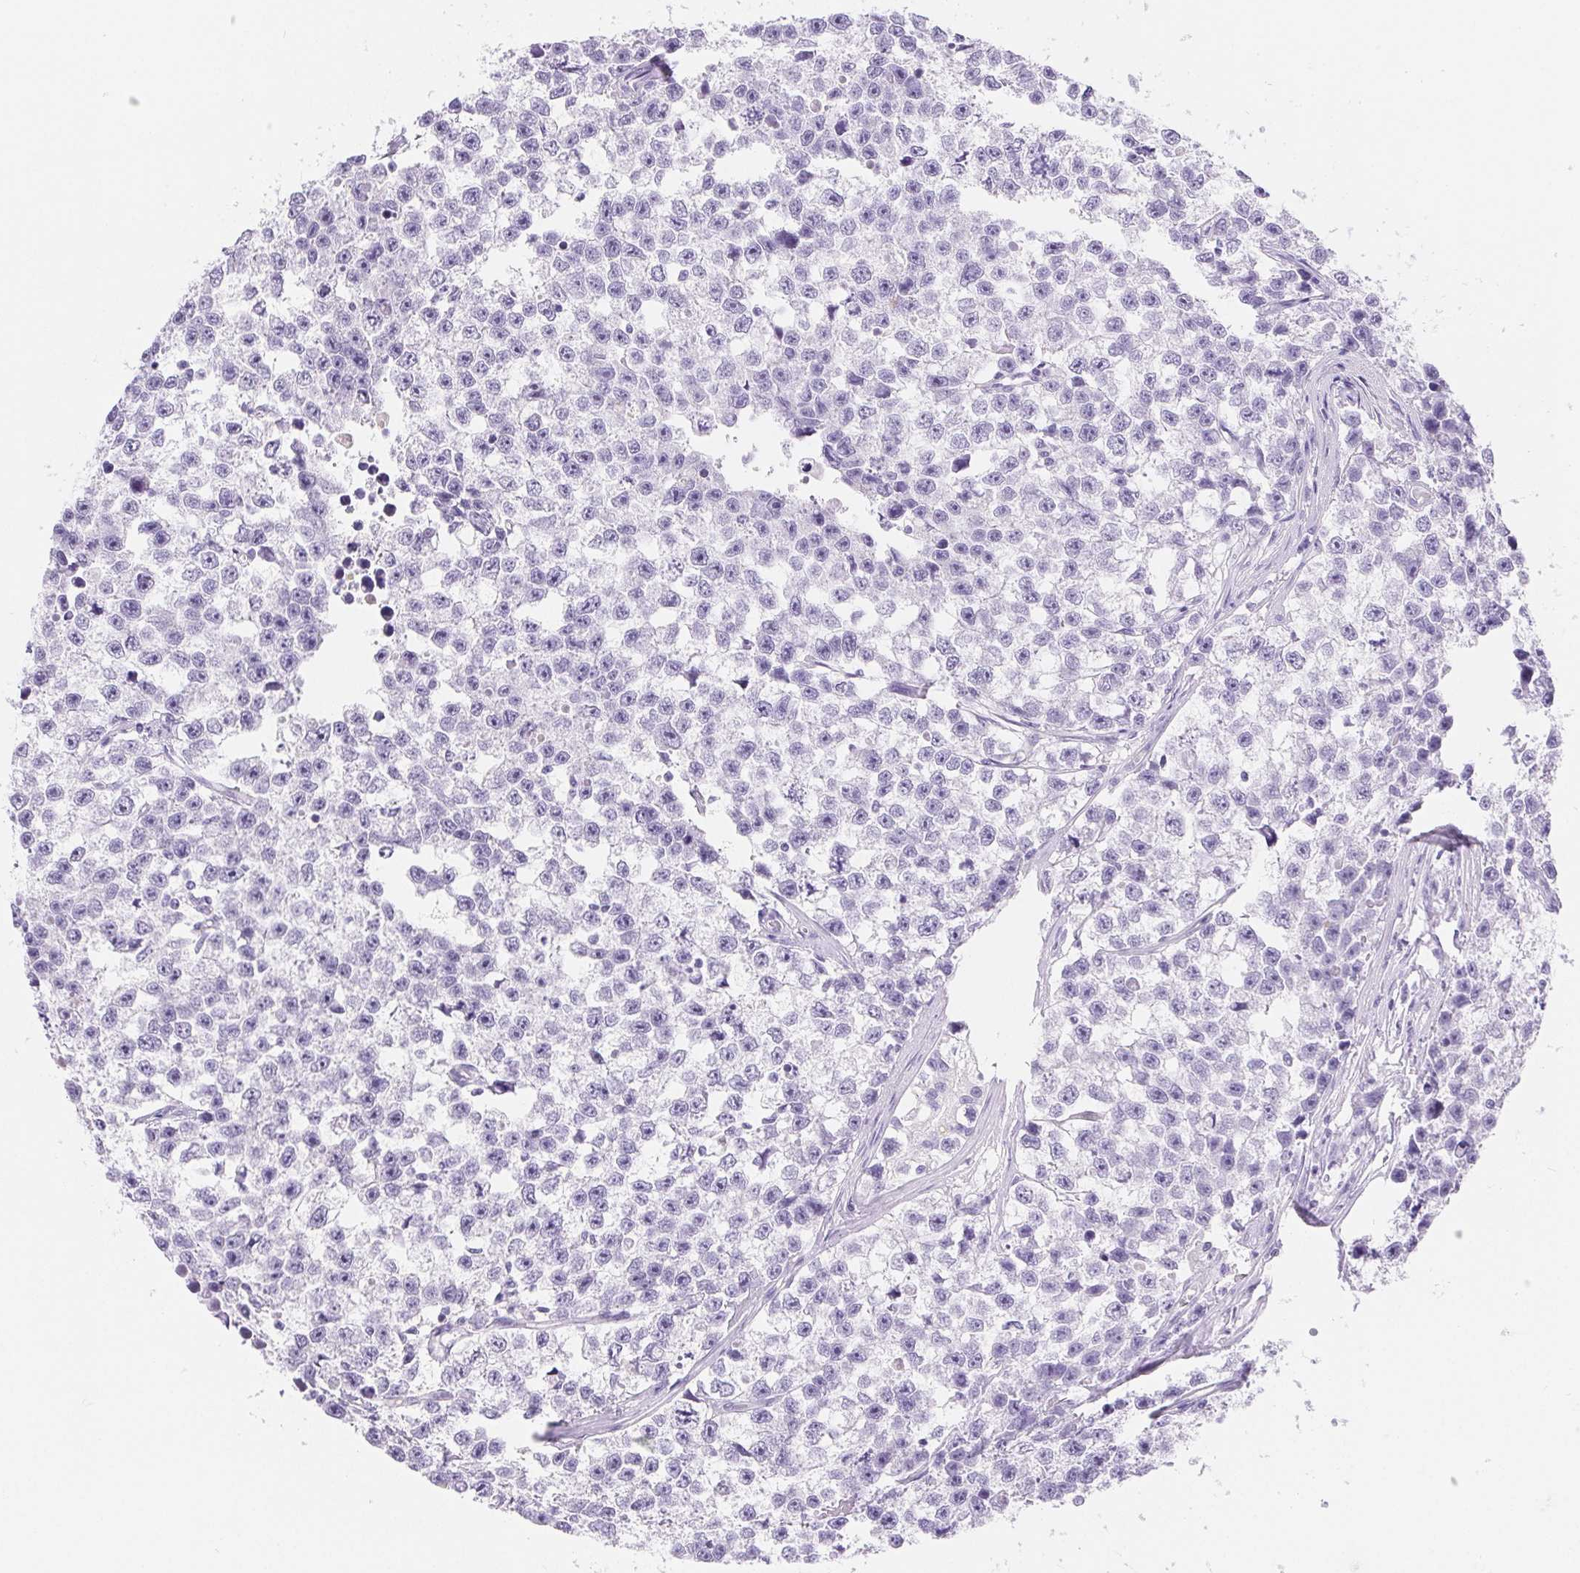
{"staining": {"intensity": "negative", "quantity": "none", "location": "none"}, "tissue": "testis cancer", "cell_type": "Tumor cells", "image_type": "cancer", "snomed": [{"axis": "morphology", "description": "Seminoma, NOS"}, {"axis": "topography", "description": "Testis"}], "caption": "Histopathology image shows no protein expression in tumor cells of testis seminoma tissue.", "gene": "PNLIP", "patient": {"sex": "male", "age": 26}}